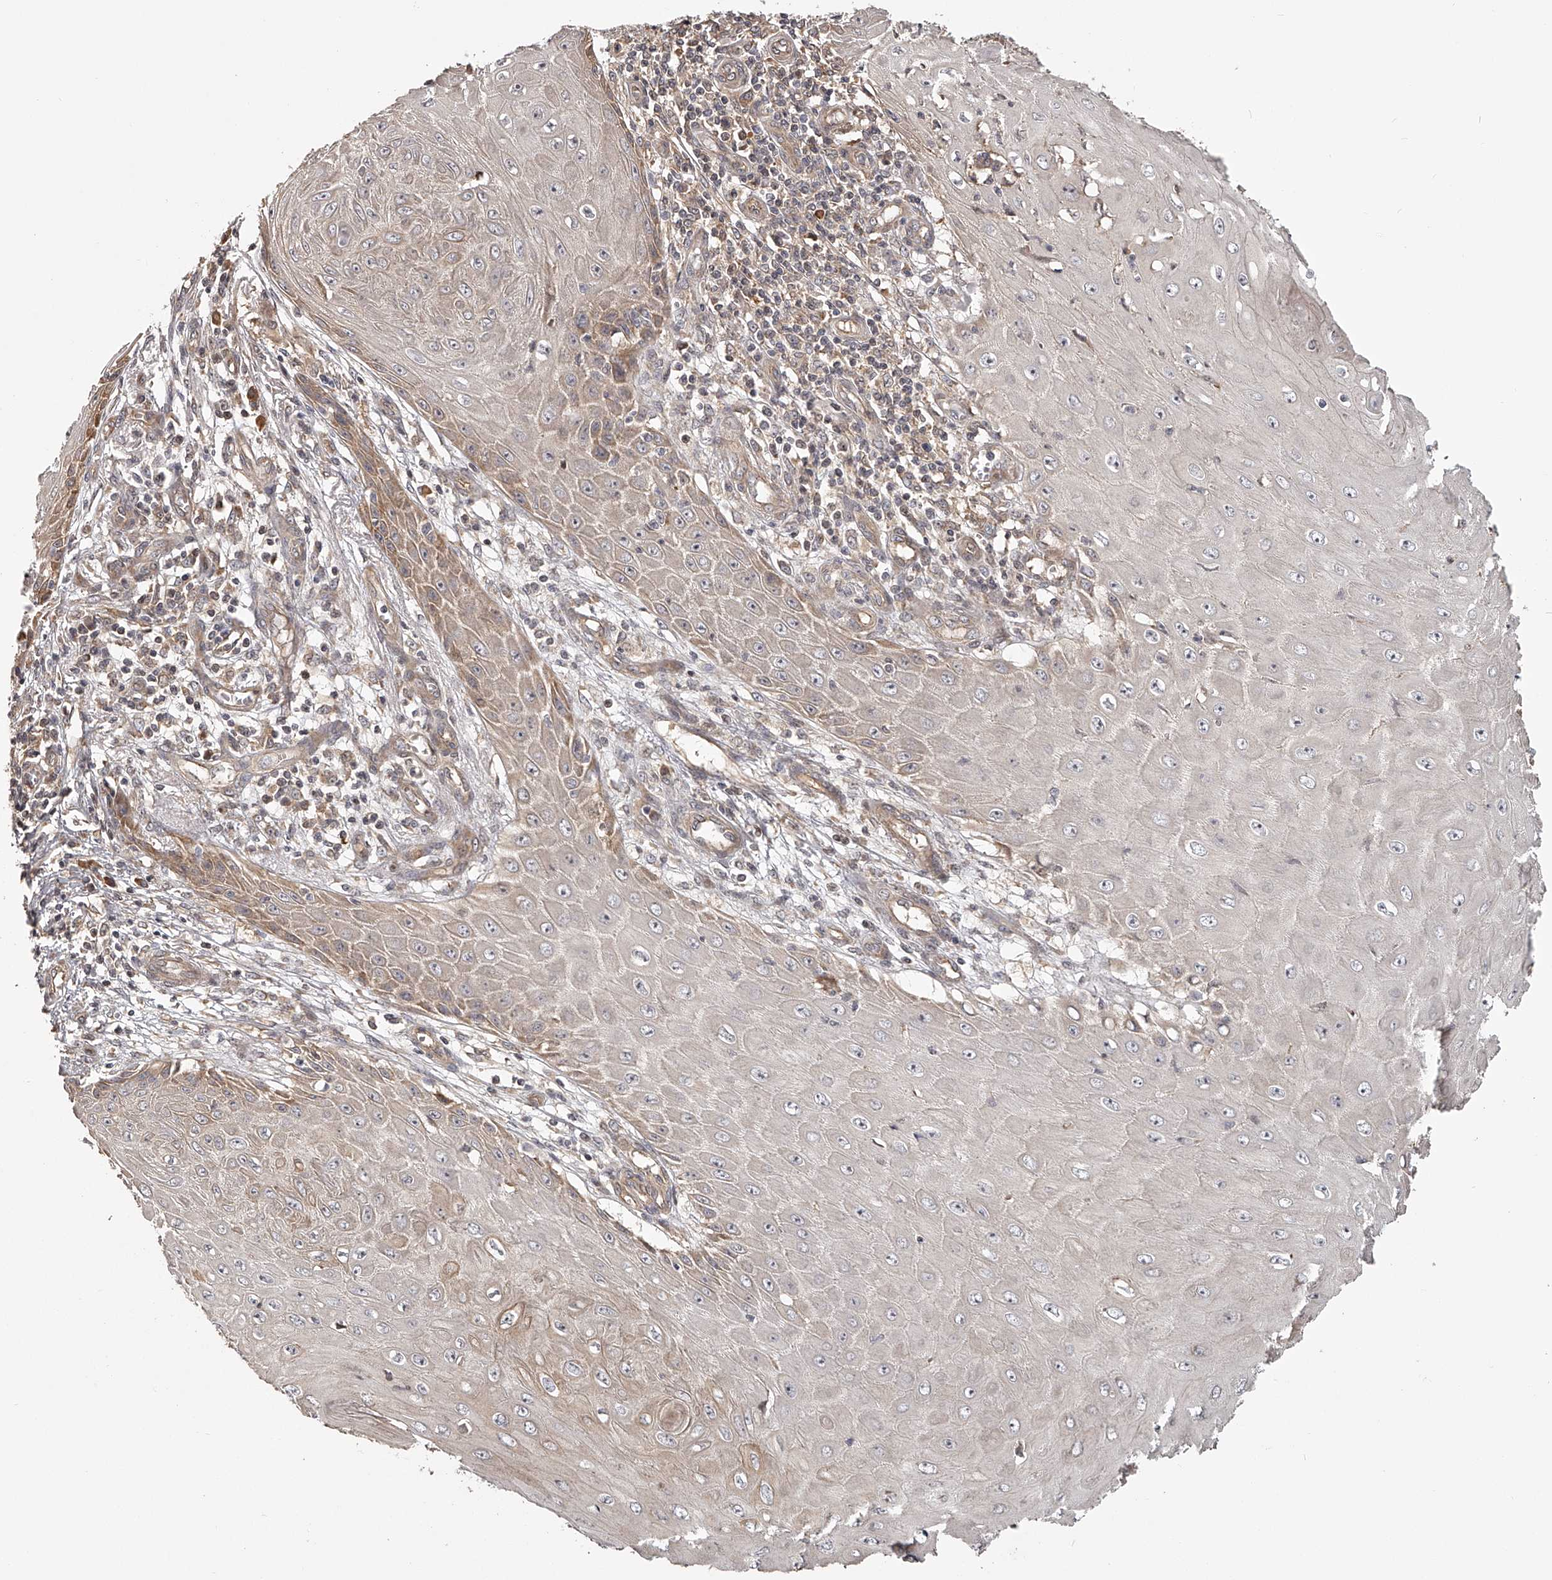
{"staining": {"intensity": "weak", "quantity": "<25%", "location": "cytoplasmic/membranous"}, "tissue": "skin cancer", "cell_type": "Tumor cells", "image_type": "cancer", "snomed": [{"axis": "morphology", "description": "Squamous cell carcinoma, NOS"}, {"axis": "topography", "description": "Skin"}], "caption": "High power microscopy photomicrograph of an immunohistochemistry (IHC) micrograph of skin squamous cell carcinoma, revealing no significant expression in tumor cells.", "gene": "ZNF582", "patient": {"sex": "female", "age": 73}}